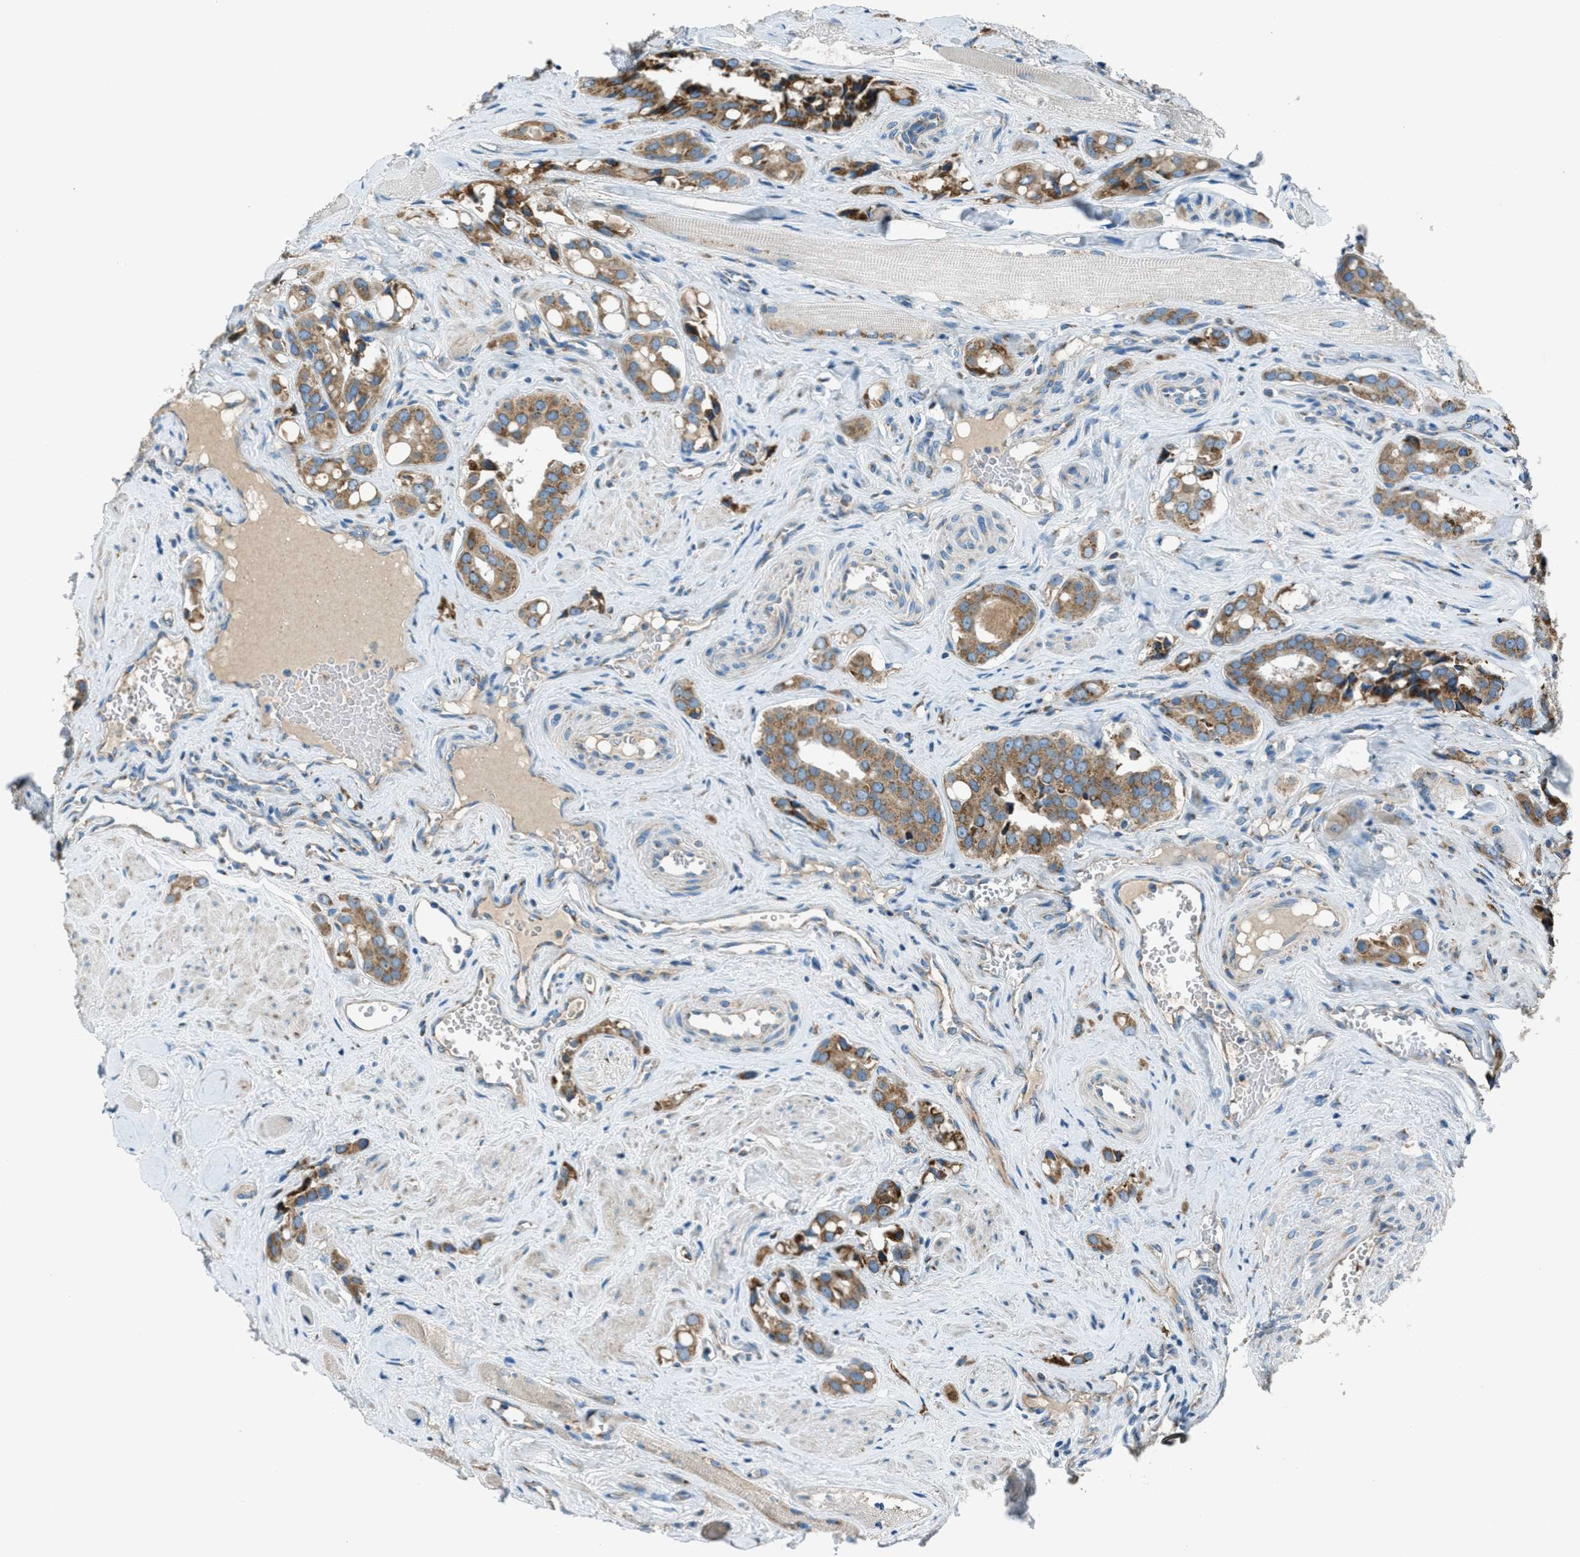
{"staining": {"intensity": "moderate", "quantity": ">75%", "location": "cytoplasmic/membranous"}, "tissue": "prostate cancer", "cell_type": "Tumor cells", "image_type": "cancer", "snomed": [{"axis": "morphology", "description": "Adenocarcinoma, High grade"}, {"axis": "topography", "description": "Prostate"}], "caption": "Protein analysis of prostate cancer tissue displays moderate cytoplasmic/membranous expression in approximately >75% of tumor cells.", "gene": "BCKDK", "patient": {"sex": "male", "age": 52}}